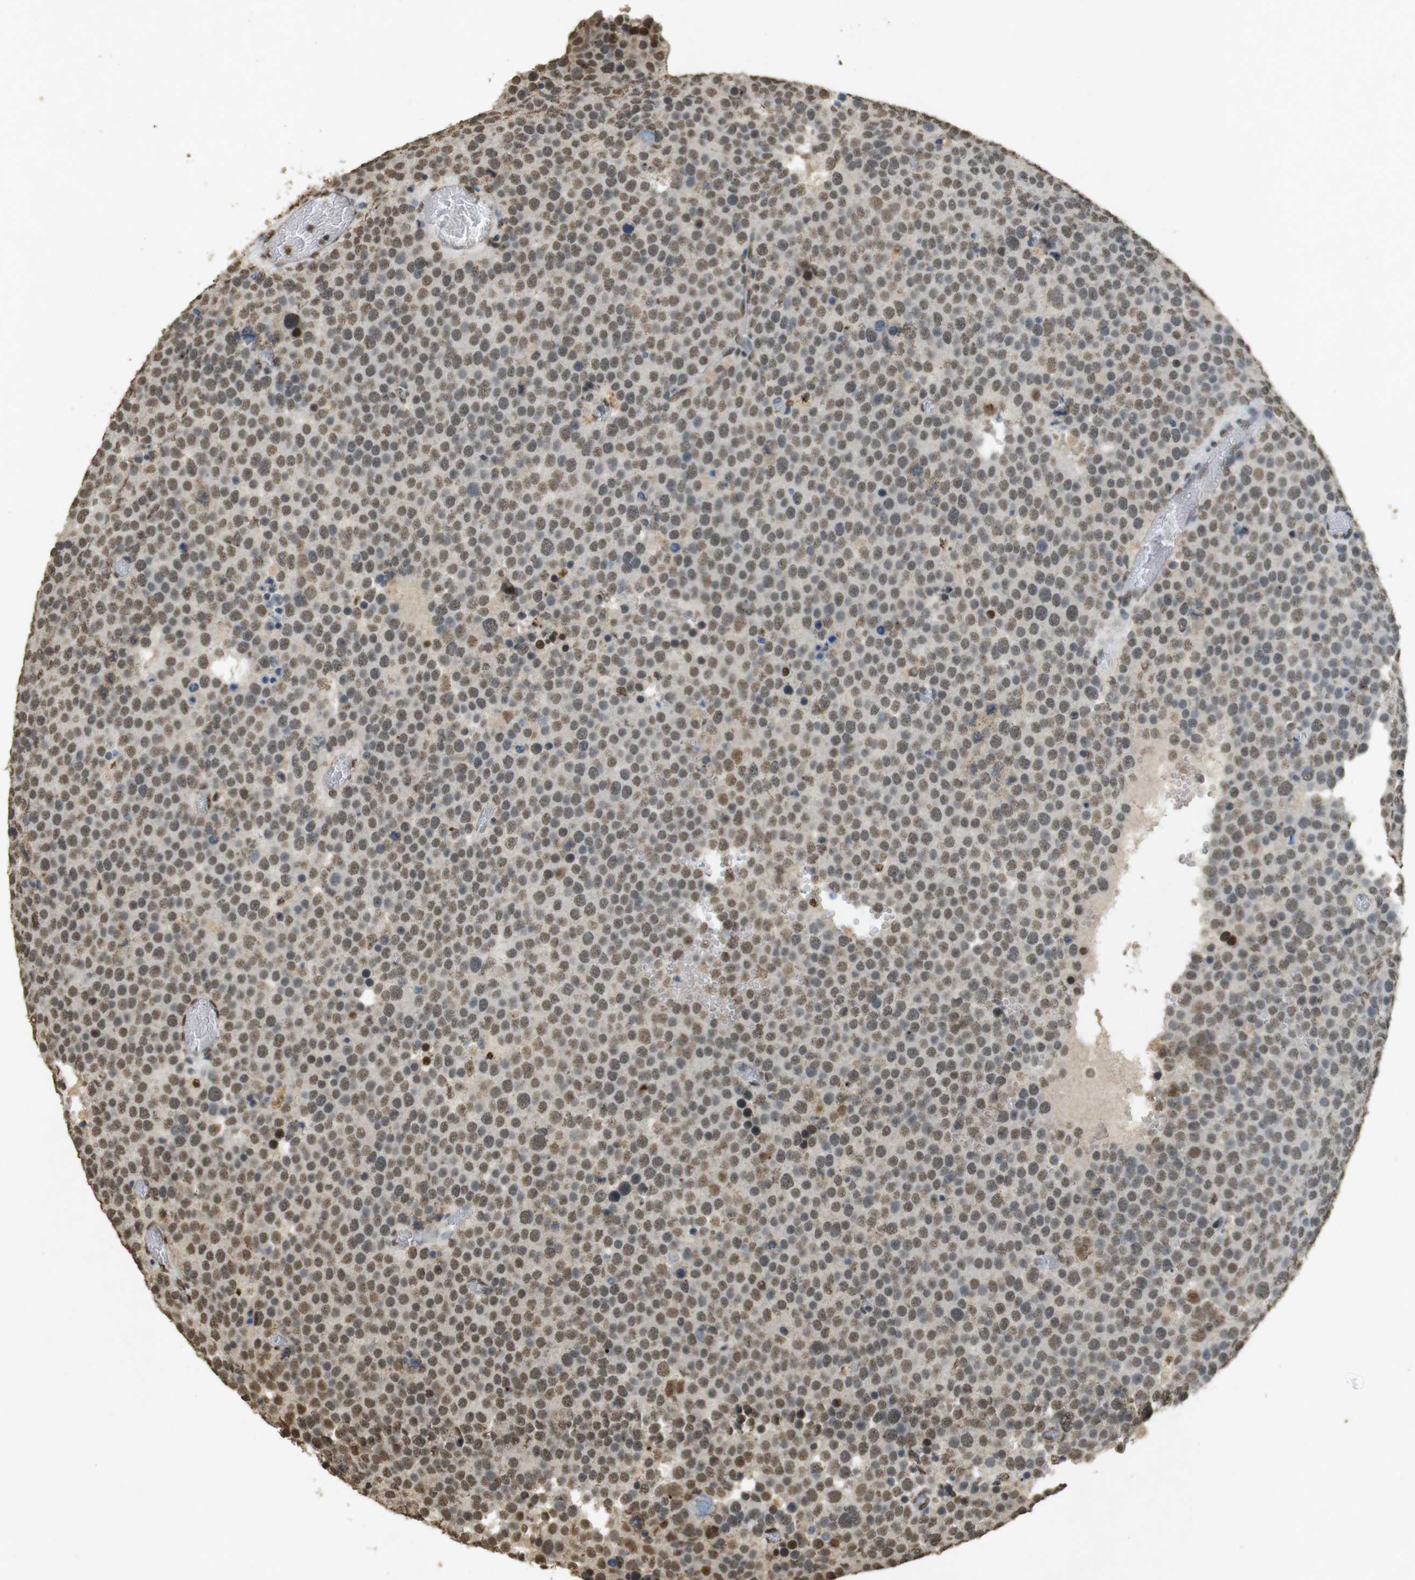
{"staining": {"intensity": "moderate", "quantity": ">75%", "location": "nuclear"}, "tissue": "testis cancer", "cell_type": "Tumor cells", "image_type": "cancer", "snomed": [{"axis": "morphology", "description": "Normal tissue, NOS"}, {"axis": "morphology", "description": "Seminoma, NOS"}, {"axis": "topography", "description": "Testis"}], "caption": "Immunohistochemical staining of human testis cancer exhibits medium levels of moderate nuclear staining in approximately >75% of tumor cells. Ihc stains the protein in brown and the nuclei are stained blue.", "gene": "GATA4", "patient": {"sex": "male", "age": 71}}